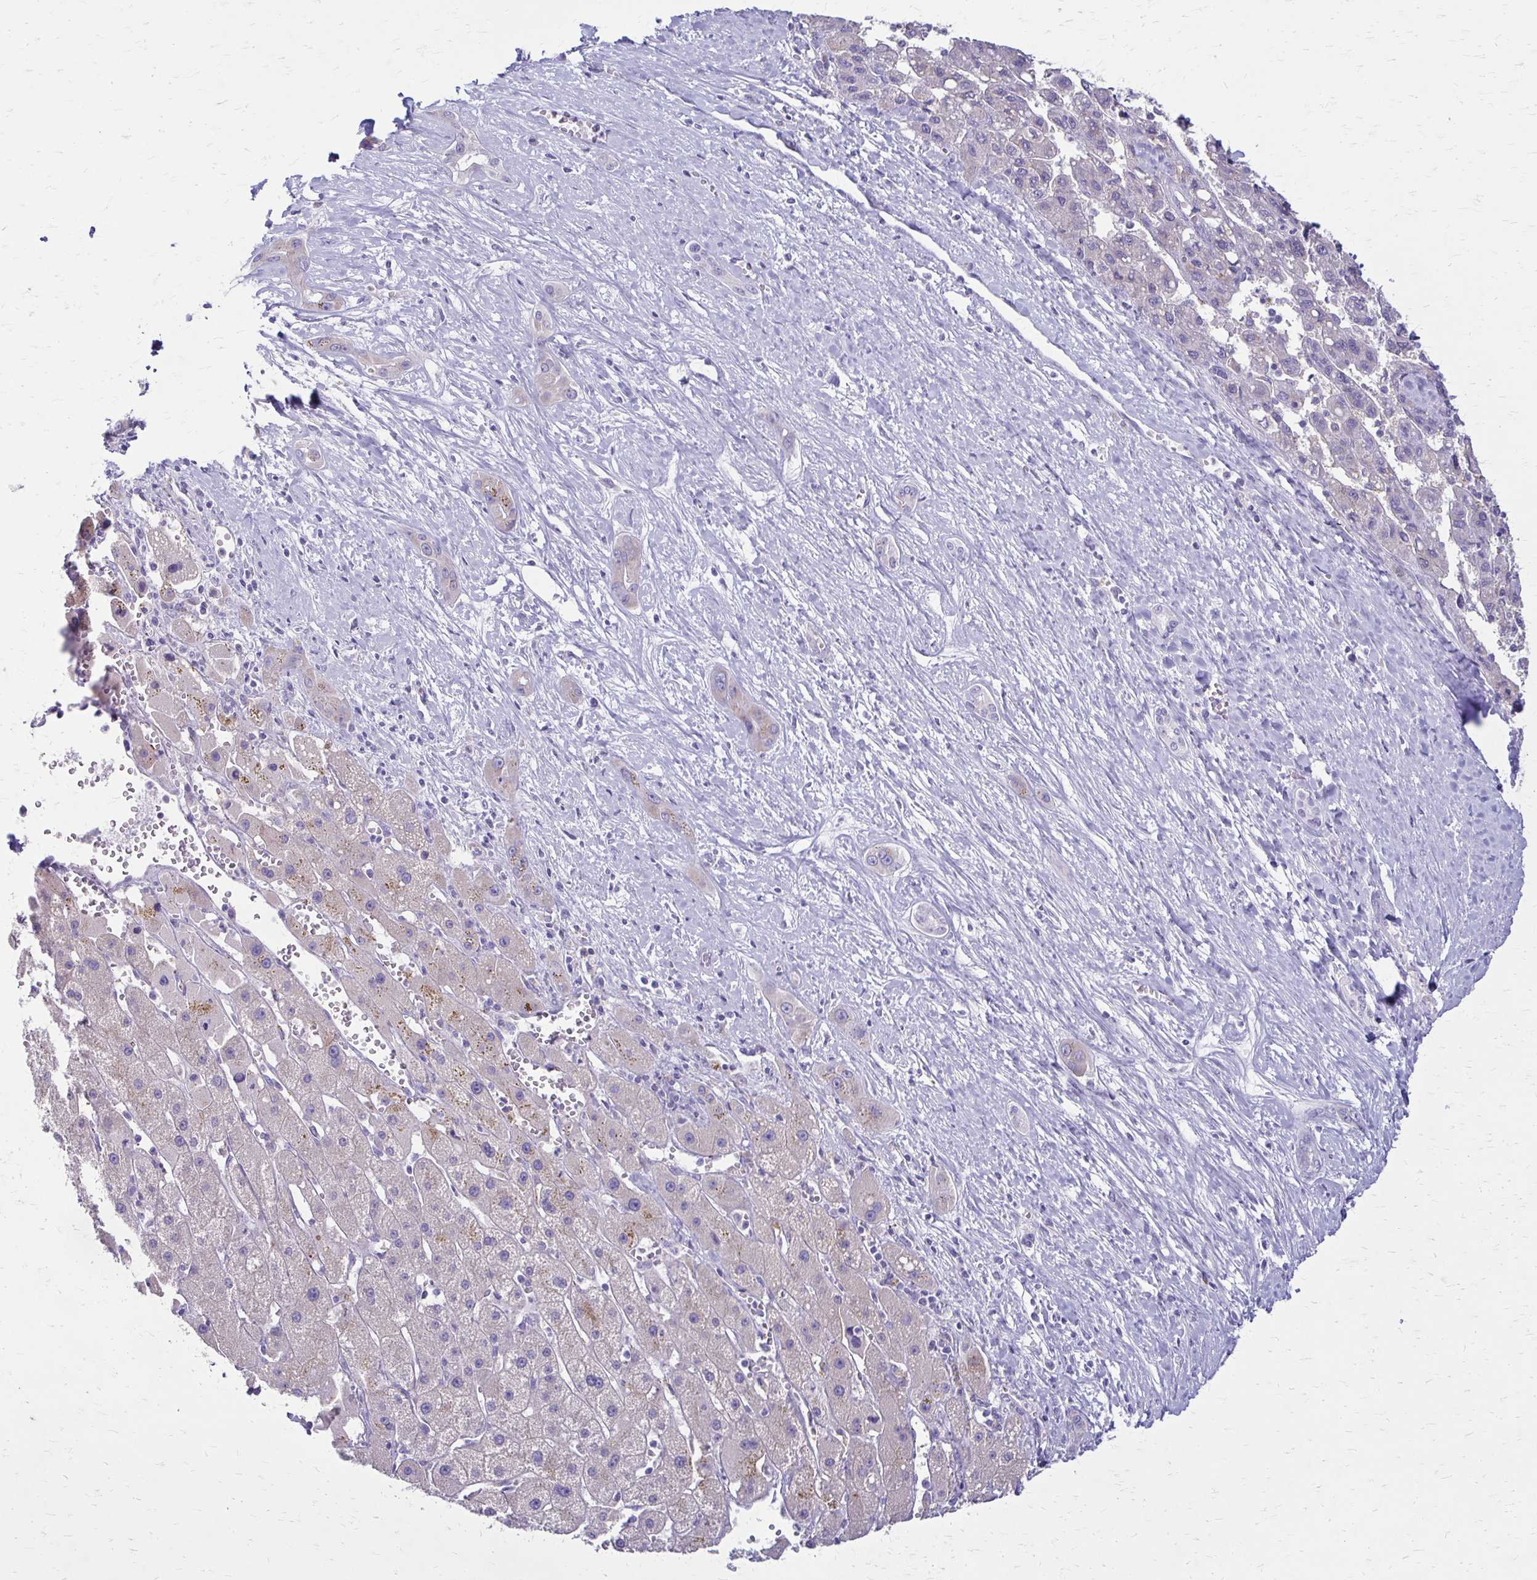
{"staining": {"intensity": "negative", "quantity": "none", "location": "none"}, "tissue": "liver cancer", "cell_type": "Tumor cells", "image_type": "cancer", "snomed": [{"axis": "morphology", "description": "Carcinoma, Hepatocellular, NOS"}, {"axis": "topography", "description": "Liver"}], "caption": "The image reveals no significant expression in tumor cells of liver cancer.", "gene": "SAMD13", "patient": {"sex": "female", "age": 82}}